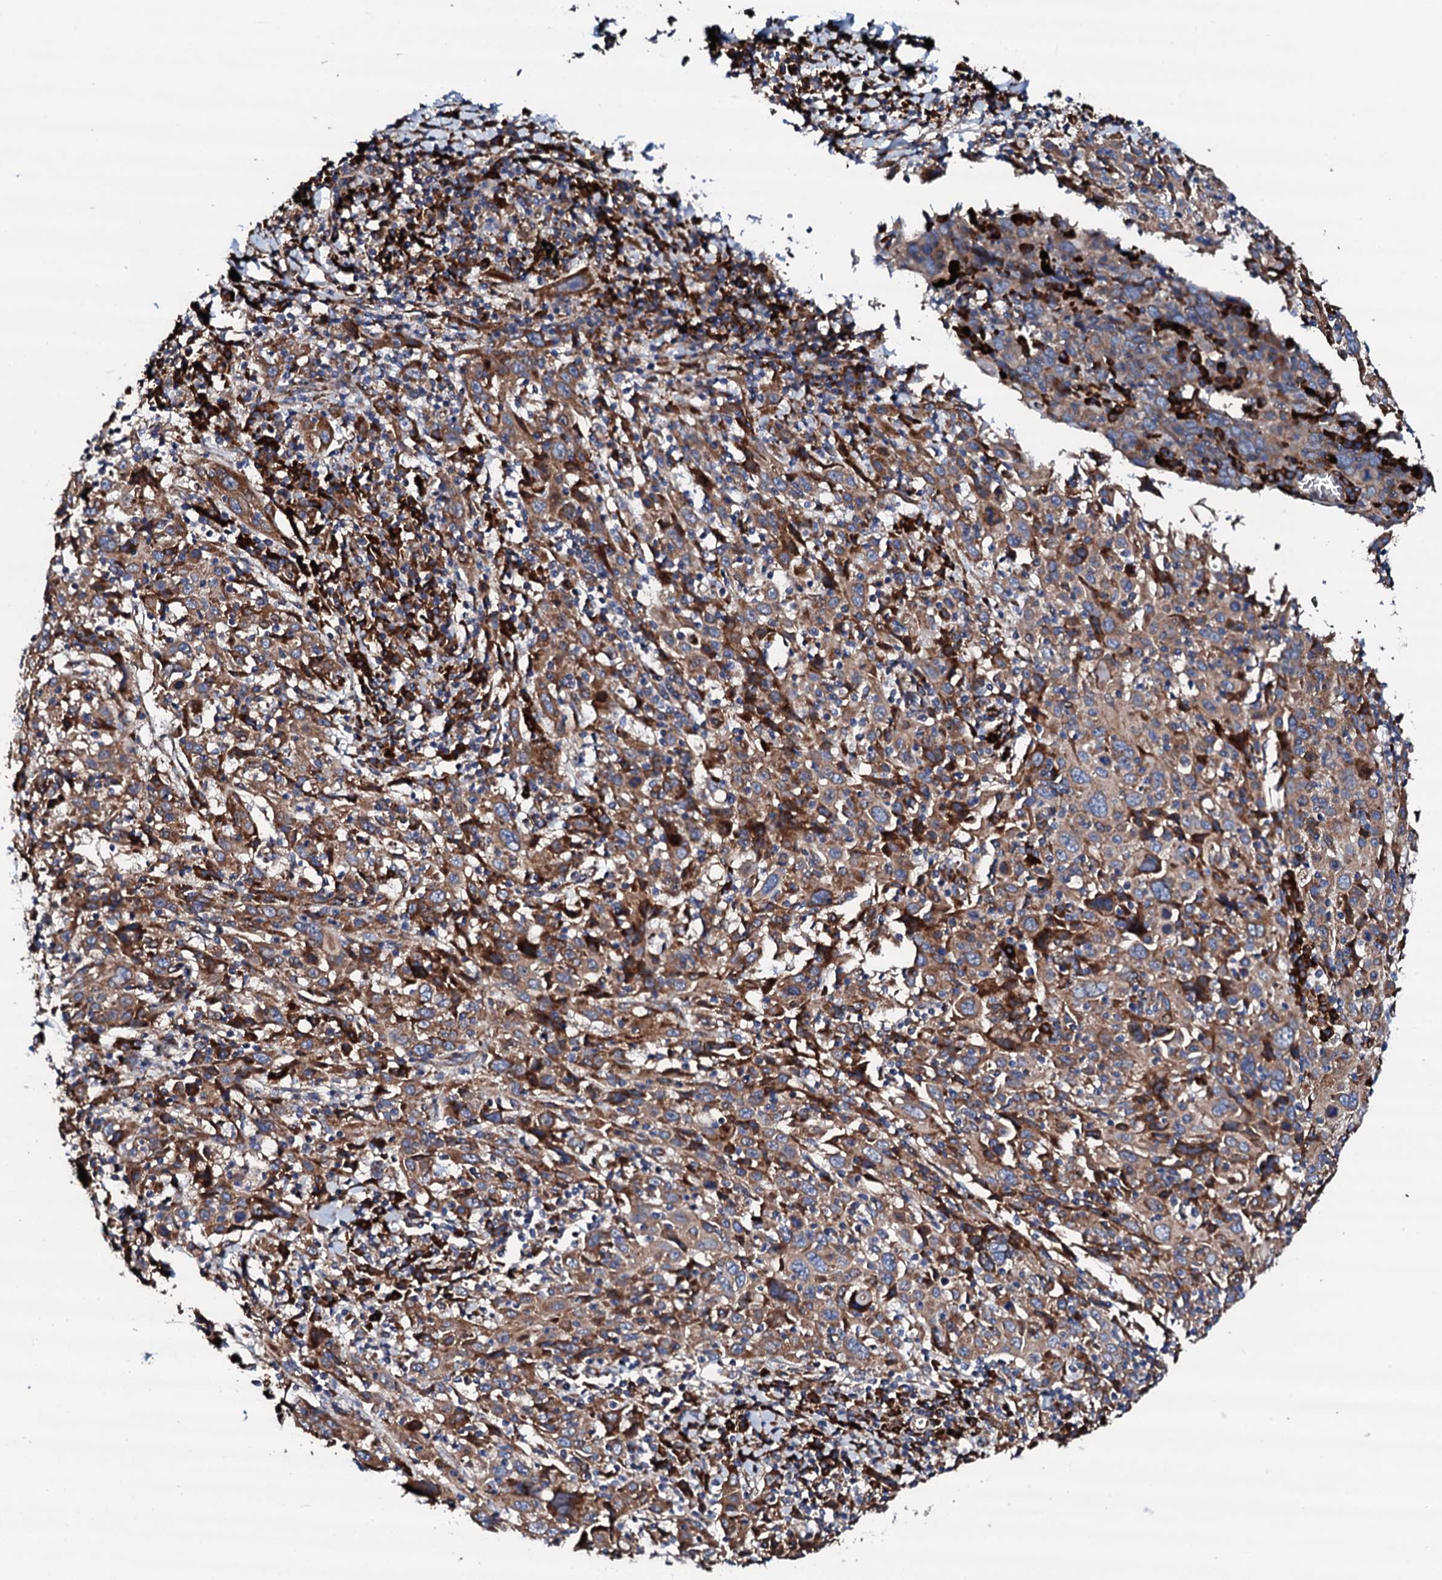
{"staining": {"intensity": "moderate", "quantity": ">75%", "location": "cytoplasmic/membranous"}, "tissue": "cervical cancer", "cell_type": "Tumor cells", "image_type": "cancer", "snomed": [{"axis": "morphology", "description": "Squamous cell carcinoma, NOS"}, {"axis": "topography", "description": "Cervix"}], "caption": "Cervical cancer stained for a protein (brown) shows moderate cytoplasmic/membranous positive expression in about >75% of tumor cells.", "gene": "LIPT2", "patient": {"sex": "female", "age": 46}}